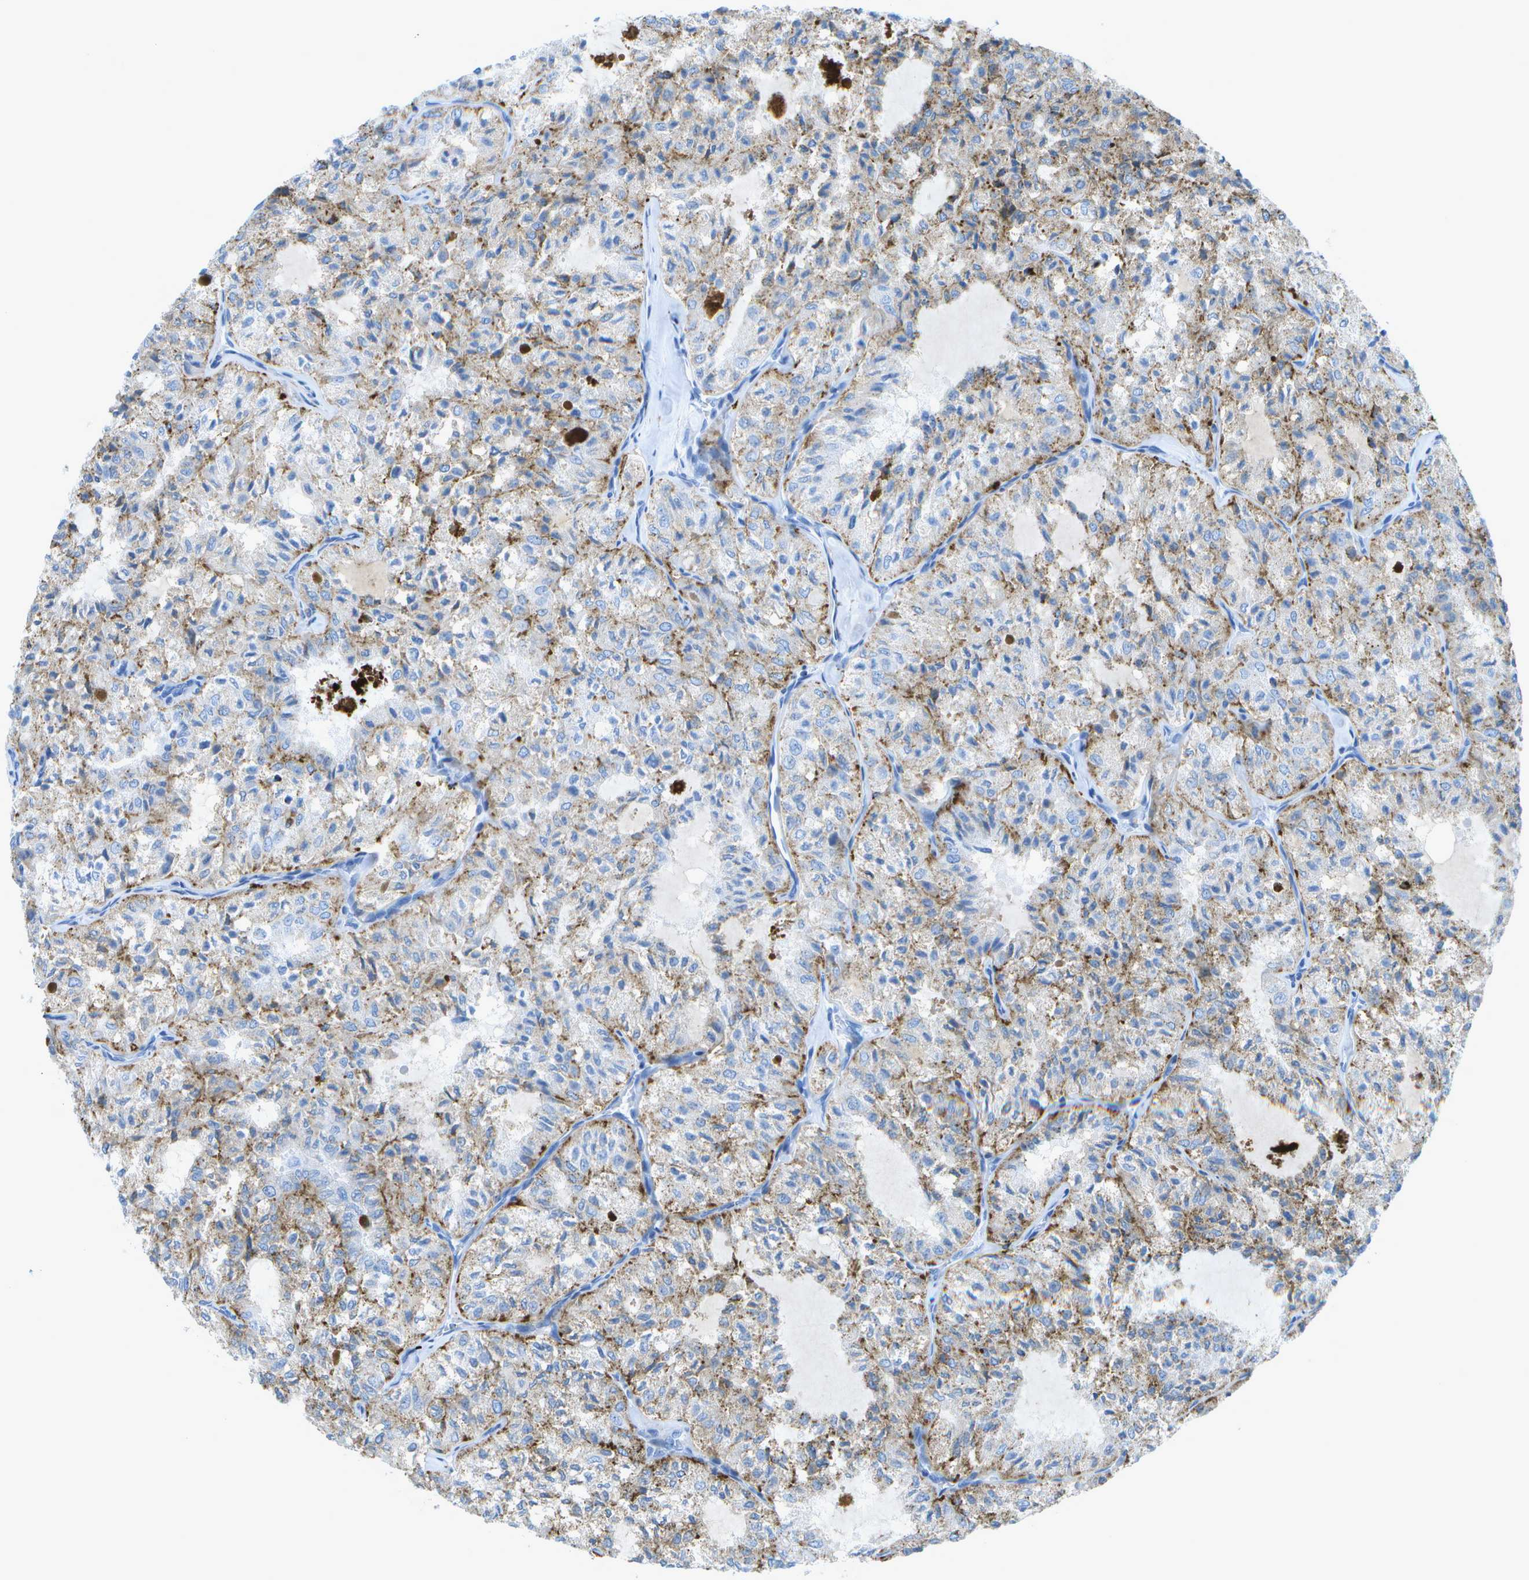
{"staining": {"intensity": "weak", "quantity": ">75%", "location": "cytoplasmic/membranous"}, "tissue": "thyroid cancer", "cell_type": "Tumor cells", "image_type": "cancer", "snomed": [{"axis": "morphology", "description": "Follicular adenoma carcinoma, NOS"}, {"axis": "topography", "description": "Thyroid gland"}], "caption": "Protein expression analysis of human thyroid cancer (follicular adenoma carcinoma) reveals weak cytoplasmic/membranous staining in about >75% of tumor cells. (Brightfield microscopy of DAB IHC at high magnification).", "gene": "PRCP", "patient": {"sex": "male", "age": 75}}